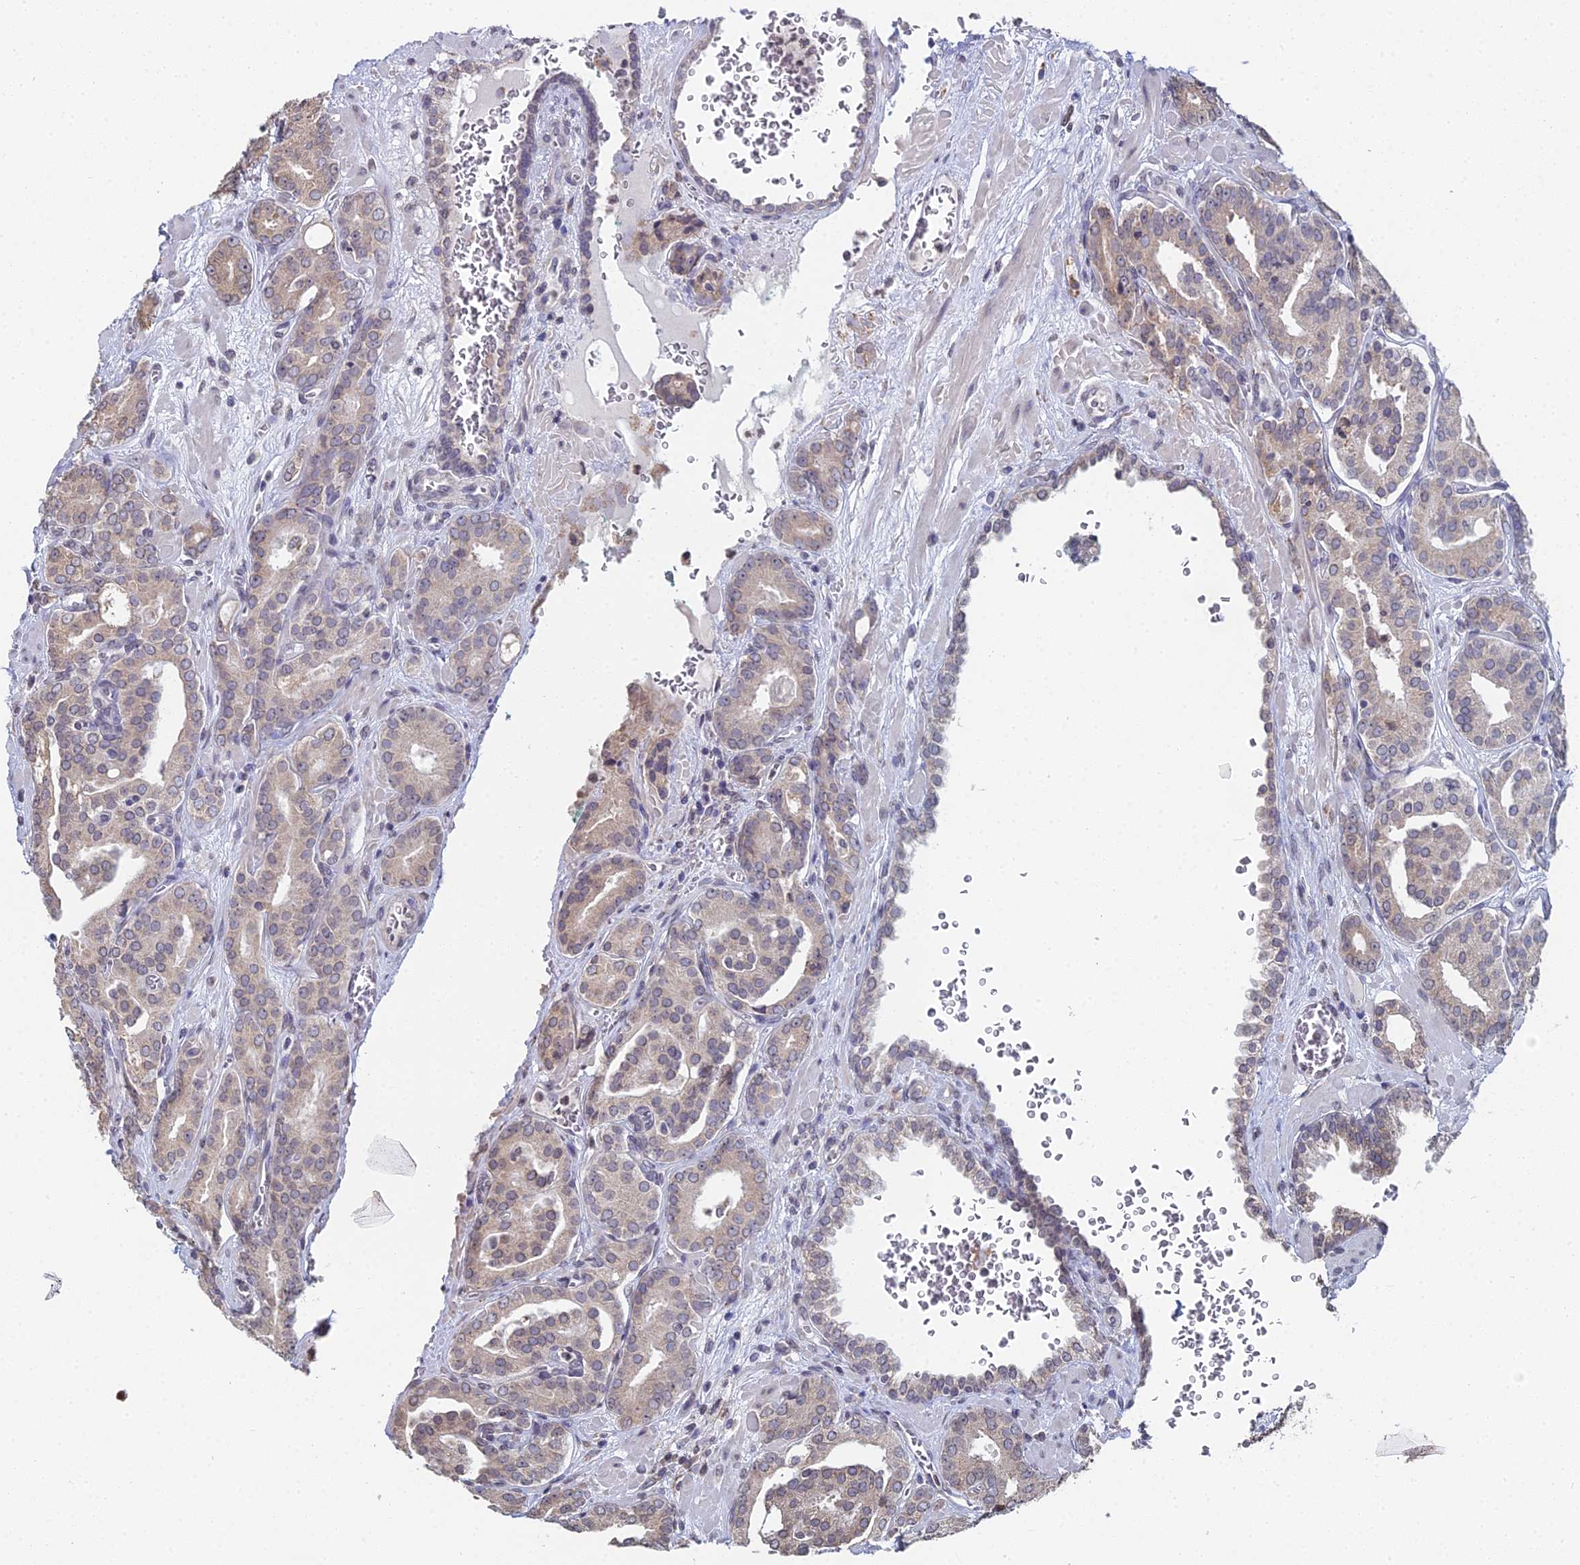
{"staining": {"intensity": "weak", "quantity": "25%-75%", "location": "cytoplasmic/membranous"}, "tissue": "prostate cancer", "cell_type": "Tumor cells", "image_type": "cancer", "snomed": [{"axis": "morphology", "description": "Adenocarcinoma, High grade"}, {"axis": "topography", "description": "Prostate"}], "caption": "Approximately 25%-75% of tumor cells in human prostate cancer (adenocarcinoma (high-grade)) display weak cytoplasmic/membranous protein expression as visualized by brown immunohistochemical staining.", "gene": "PRR22", "patient": {"sex": "male", "age": 66}}